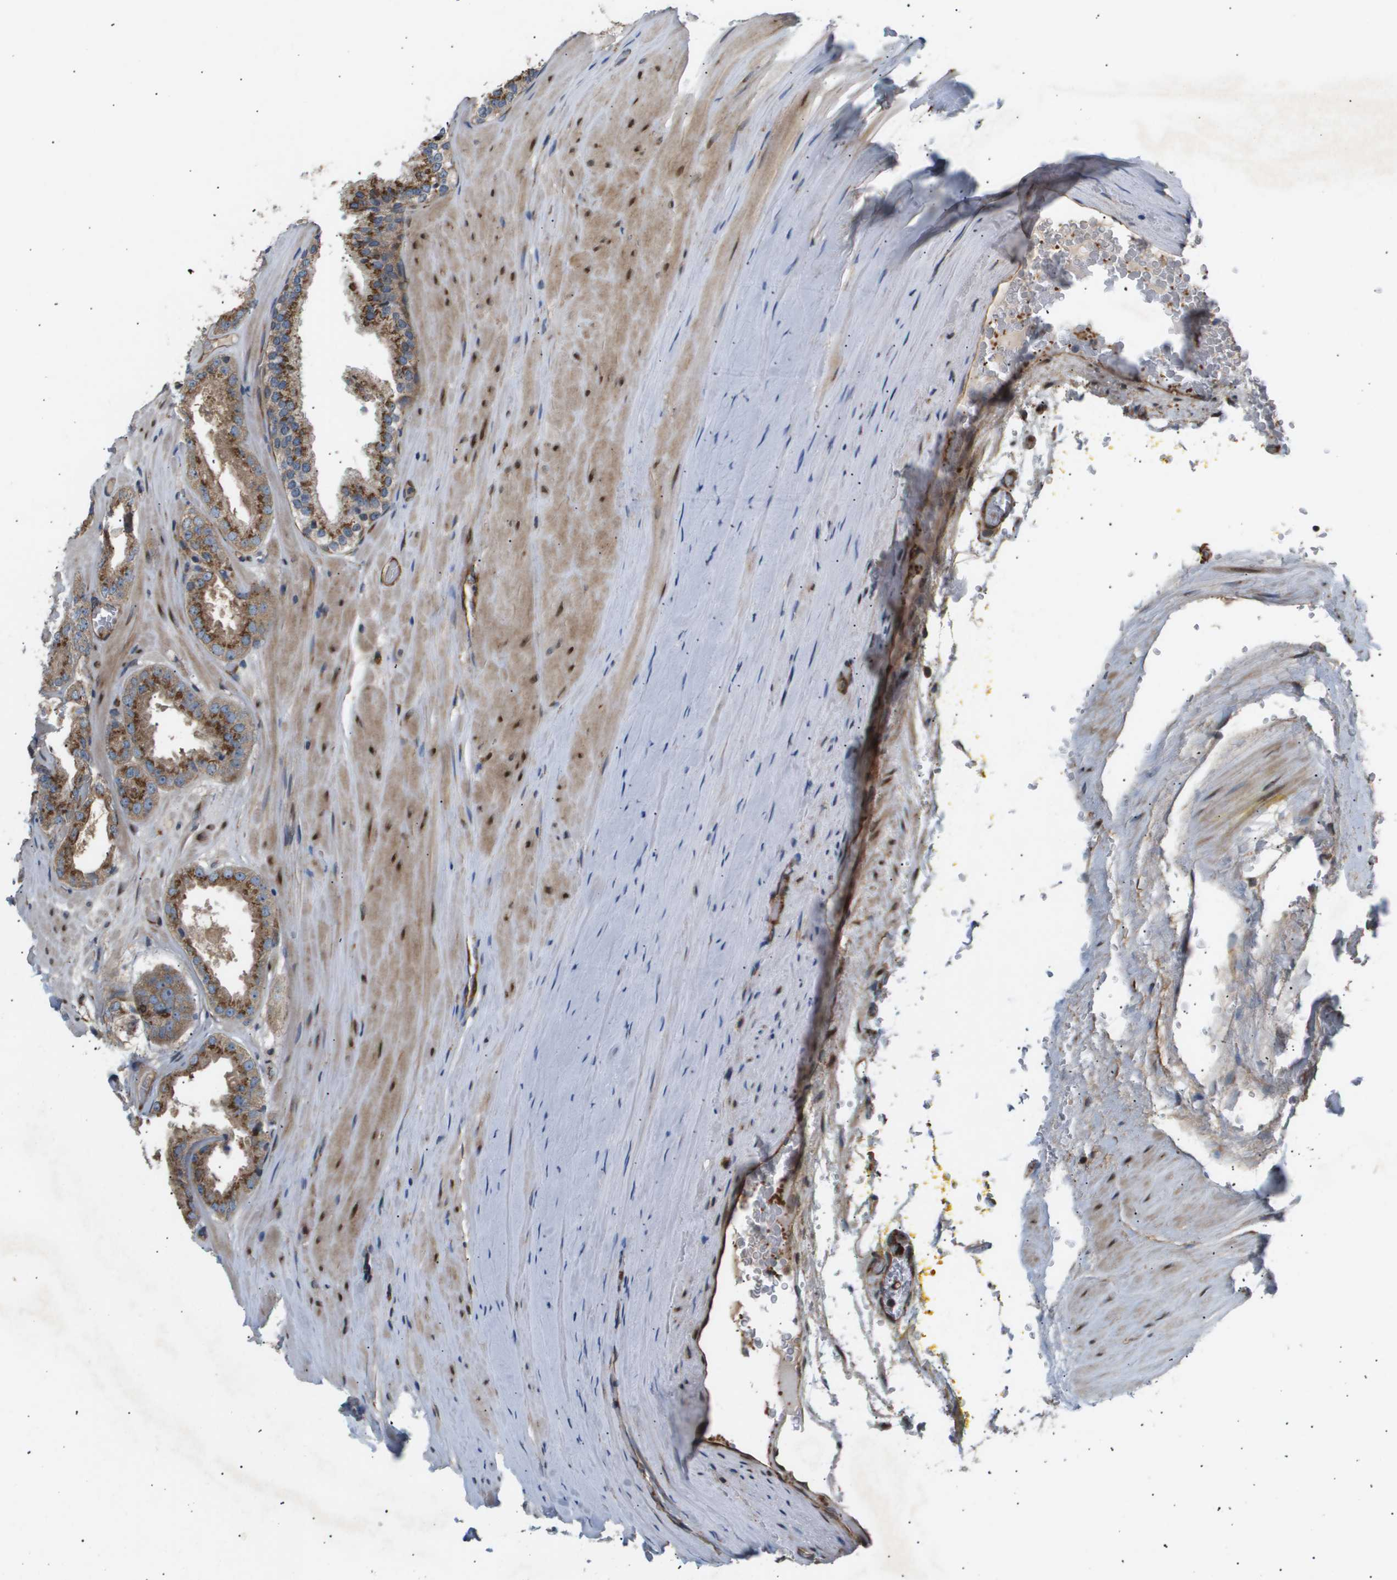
{"staining": {"intensity": "moderate", "quantity": ">75%", "location": "cytoplasmic/membranous"}, "tissue": "prostate cancer", "cell_type": "Tumor cells", "image_type": "cancer", "snomed": [{"axis": "morphology", "description": "Adenocarcinoma, High grade"}, {"axis": "topography", "description": "Prostate"}], "caption": "Prostate cancer stained with a brown dye reveals moderate cytoplasmic/membranous positive staining in about >75% of tumor cells.", "gene": "LYSMD3", "patient": {"sex": "male", "age": 65}}